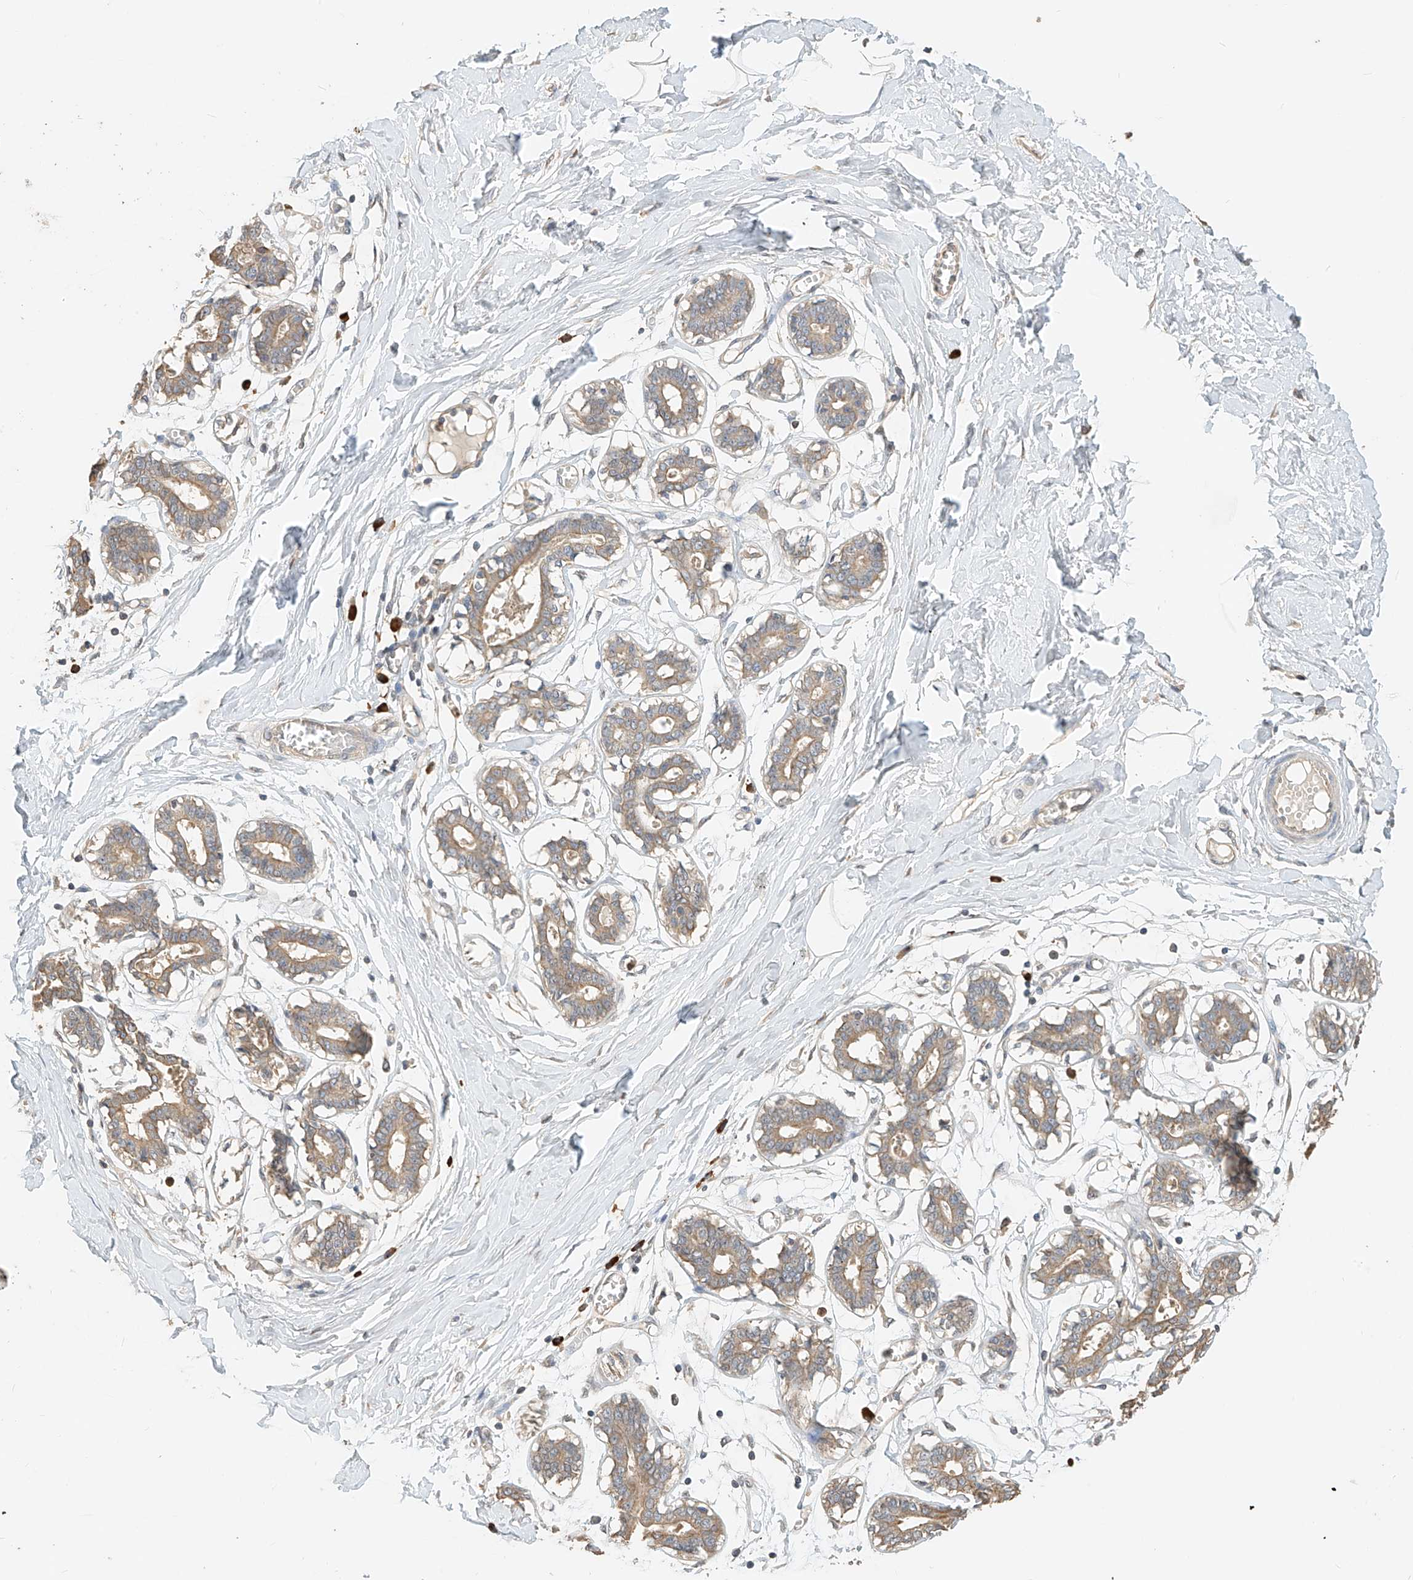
{"staining": {"intensity": "negative", "quantity": "none", "location": "none"}, "tissue": "breast", "cell_type": "Adipocytes", "image_type": "normal", "snomed": [{"axis": "morphology", "description": "Normal tissue, NOS"}, {"axis": "topography", "description": "Breast"}], "caption": "High power microscopy photomicrograph of an immunohistochemistry (IHC) micrograph of normal breast, revealing no significant expression in adipocytes.", "gene": "OFD1", "patient": {"sex": "female", "age": 27}}